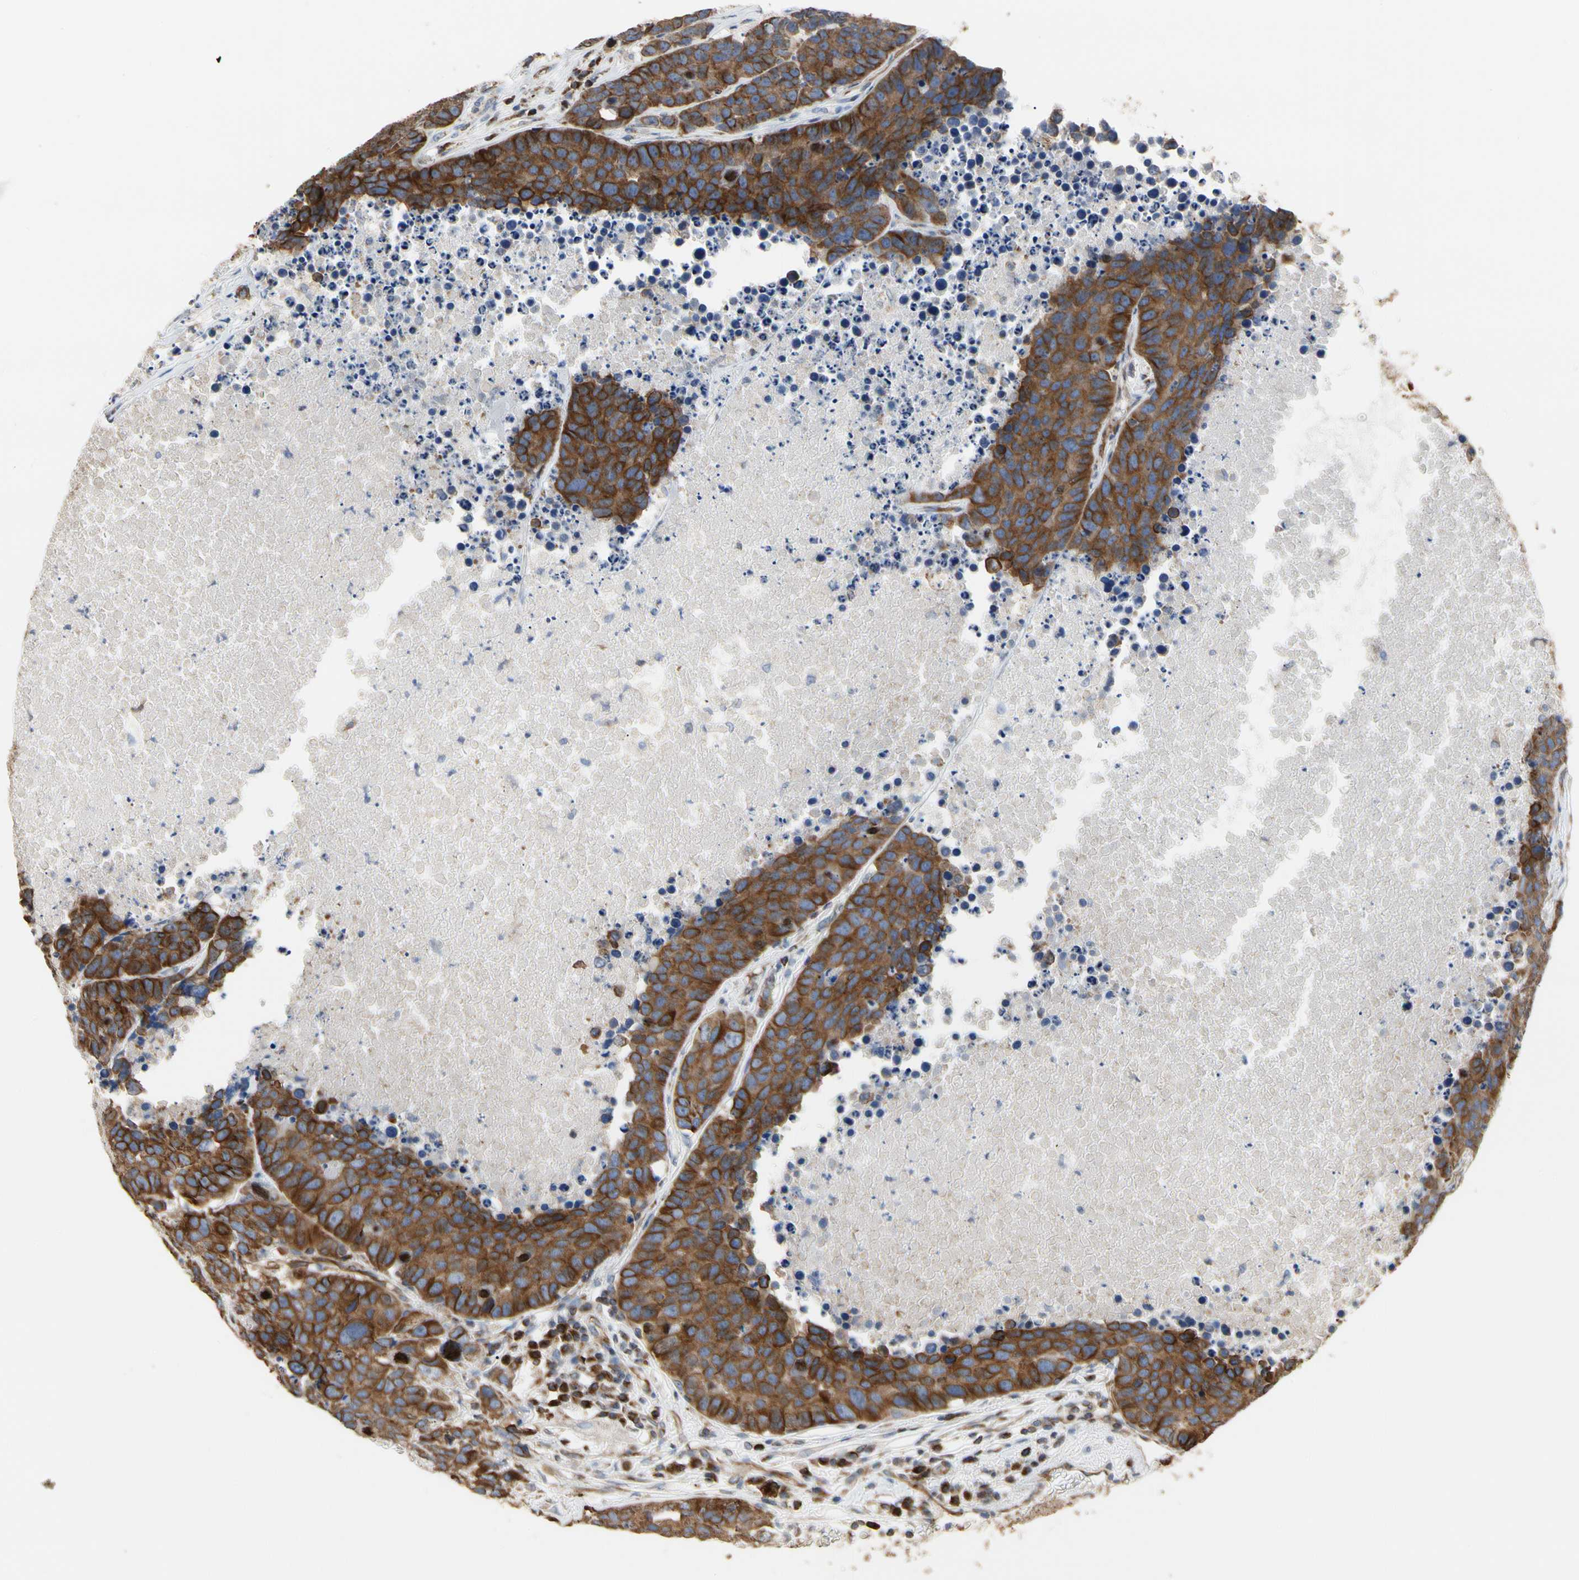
{"staining": {"intensity": "moderate", "quantity": ">75%", "location": "cytoplasmic/membranous"}, "tissue": "carcinoid", "cell_type": "Tumor cells", "image_type": "cancer", "snomed": [{"axis": "morphology", "description": "Carcinoid, malignant, NOS"}, {"axis": "topography", "description": "Lung"}], "caption": "About >75% of tumor cells in malignant carcinoid display moderate cytoplasmic/membranous protein positivity as visualized by brown immunohistochemical staining.", "gene": "TUBA1A", "patient": {"sex": "male", "age": 60}}